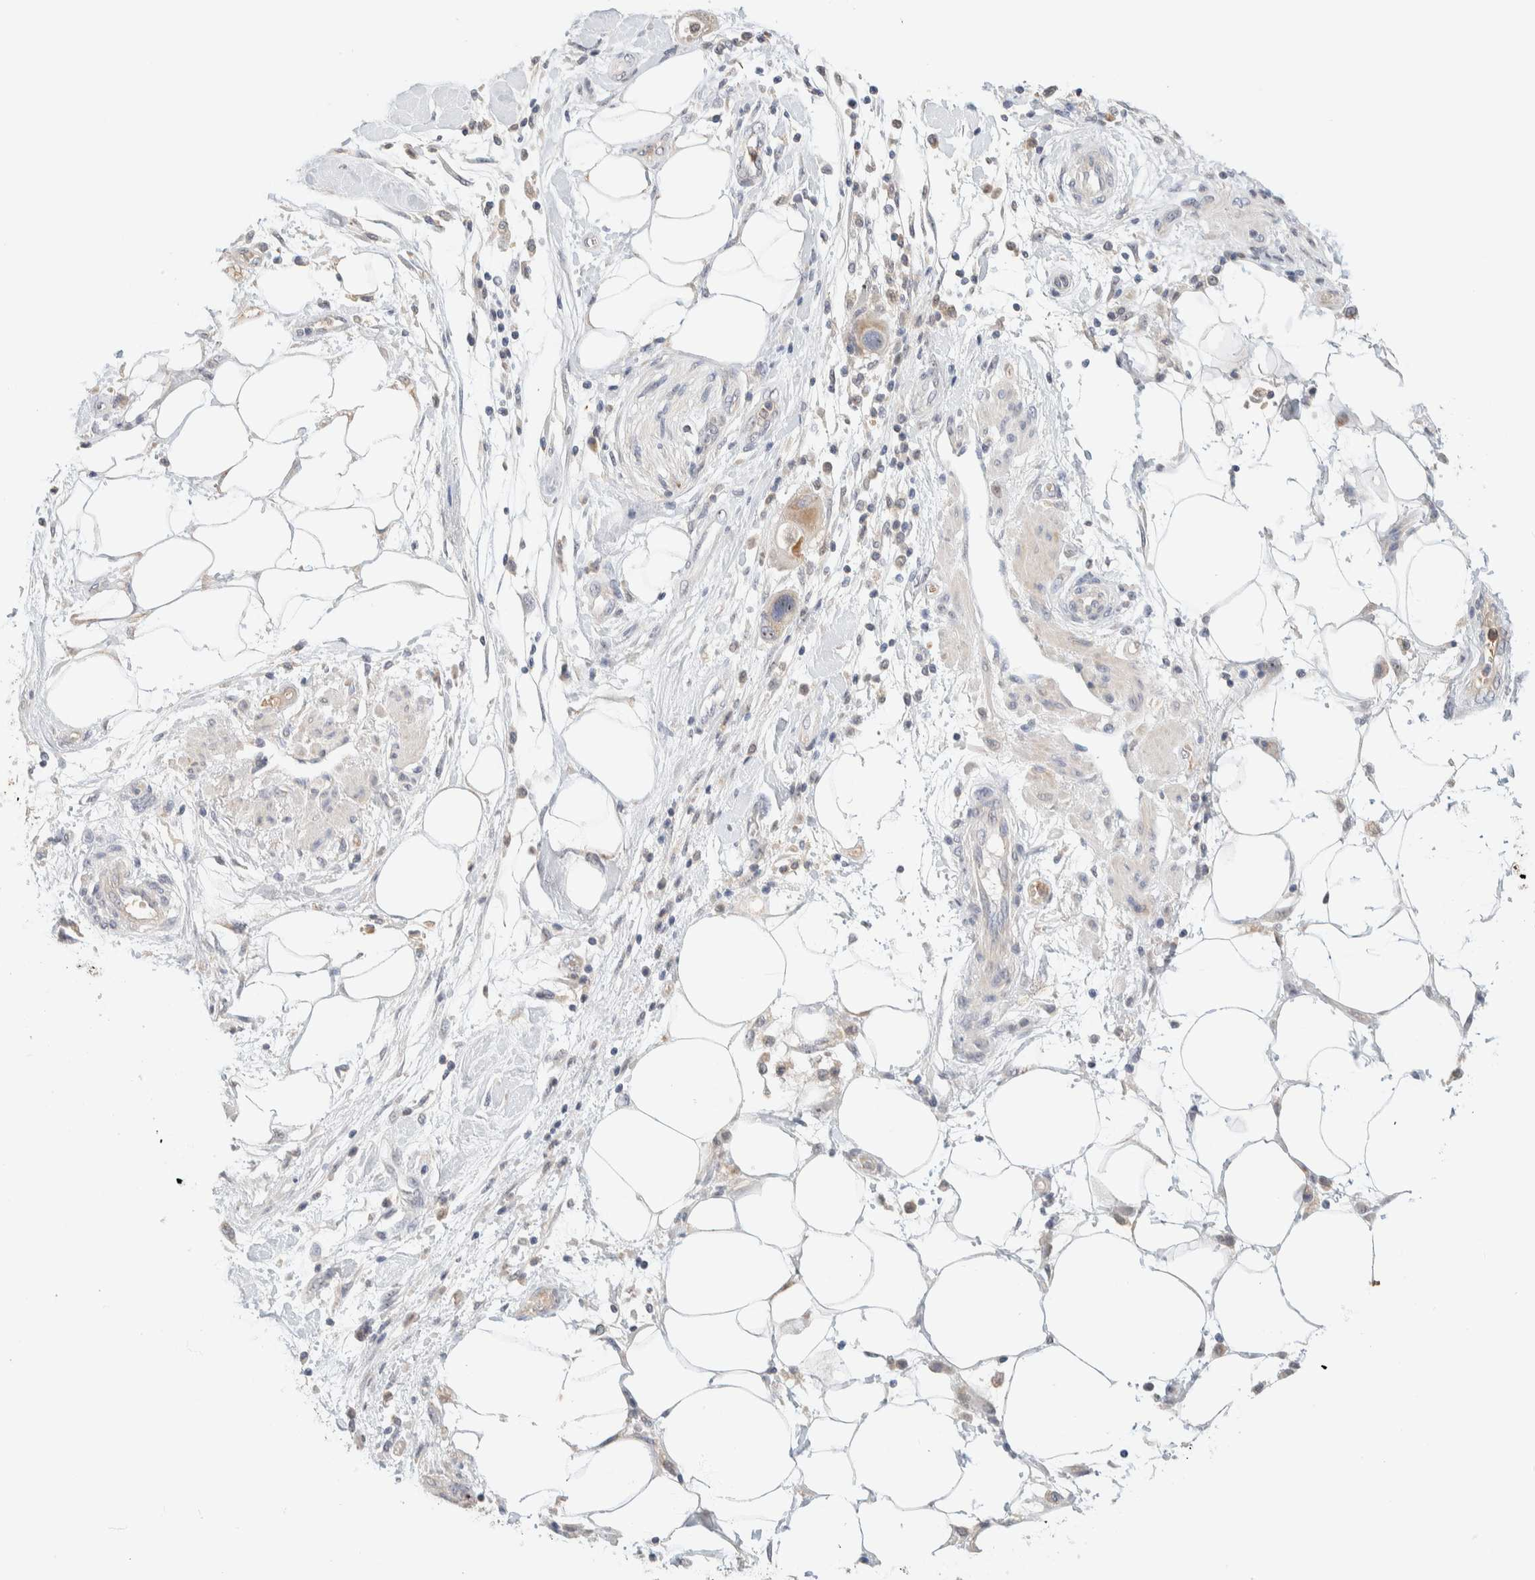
{"staining": {"intensity": "weak", "quantity": "<25%", "location": "cytoplasmic/membranous"}, "tissue": "pancreatic cancer", "cell_type": "Tumor cells", "image_type": "cancer", "snomed": [{"axis": "morphology", "description": "Normal tissue, NOS"}, {"axis": "morphology", "description": "Adenocarcinoma, NOS"}, {"axis": "topography", "description": "Pancreas"}], "caption": "A histopathology image of human pancreatic cancer (adenocarcinoma) is negative for staining in tumor cells.", "gene": "HDHD3", "patient": {"sex": "female", "age": 71}}